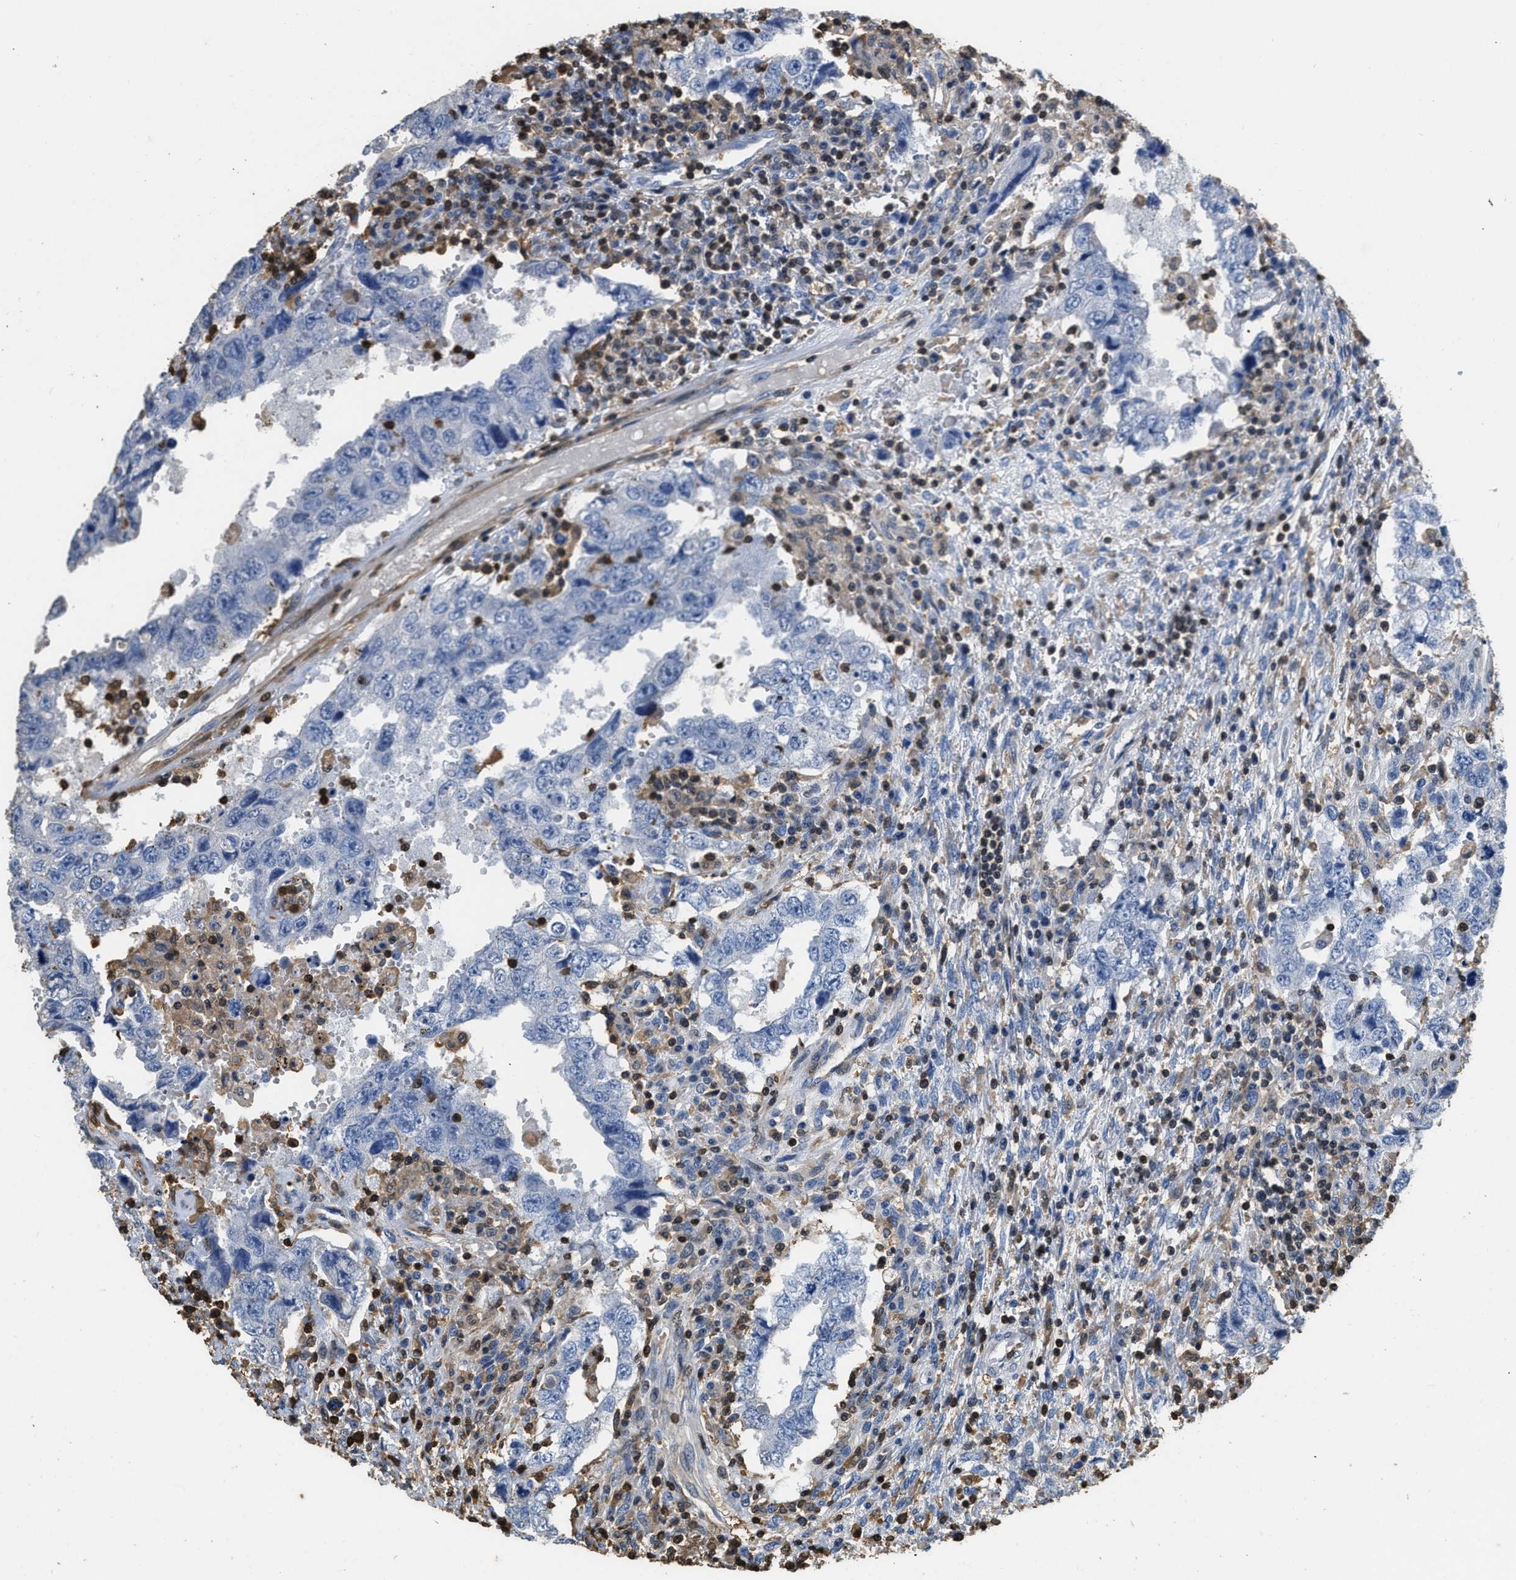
{"staining": {"intensity": "negative", "quantity": "none", "location": "none"}, "tissue": "testis cancer", "cell_type": "Tumor cells", "image_type": "cancer", "snomed": [{"axis": "morphology", "description": "Carcinoma, Embryonal, NOS"}, {"axis": "topography", "description": "Testis"}], "caption": "Immunohistochemical staining of human testis cancer exhibits no significant positivity in tumor cells.", "gene": "ARHGDIB", "patient": {"sex": "male", "age": 26}}